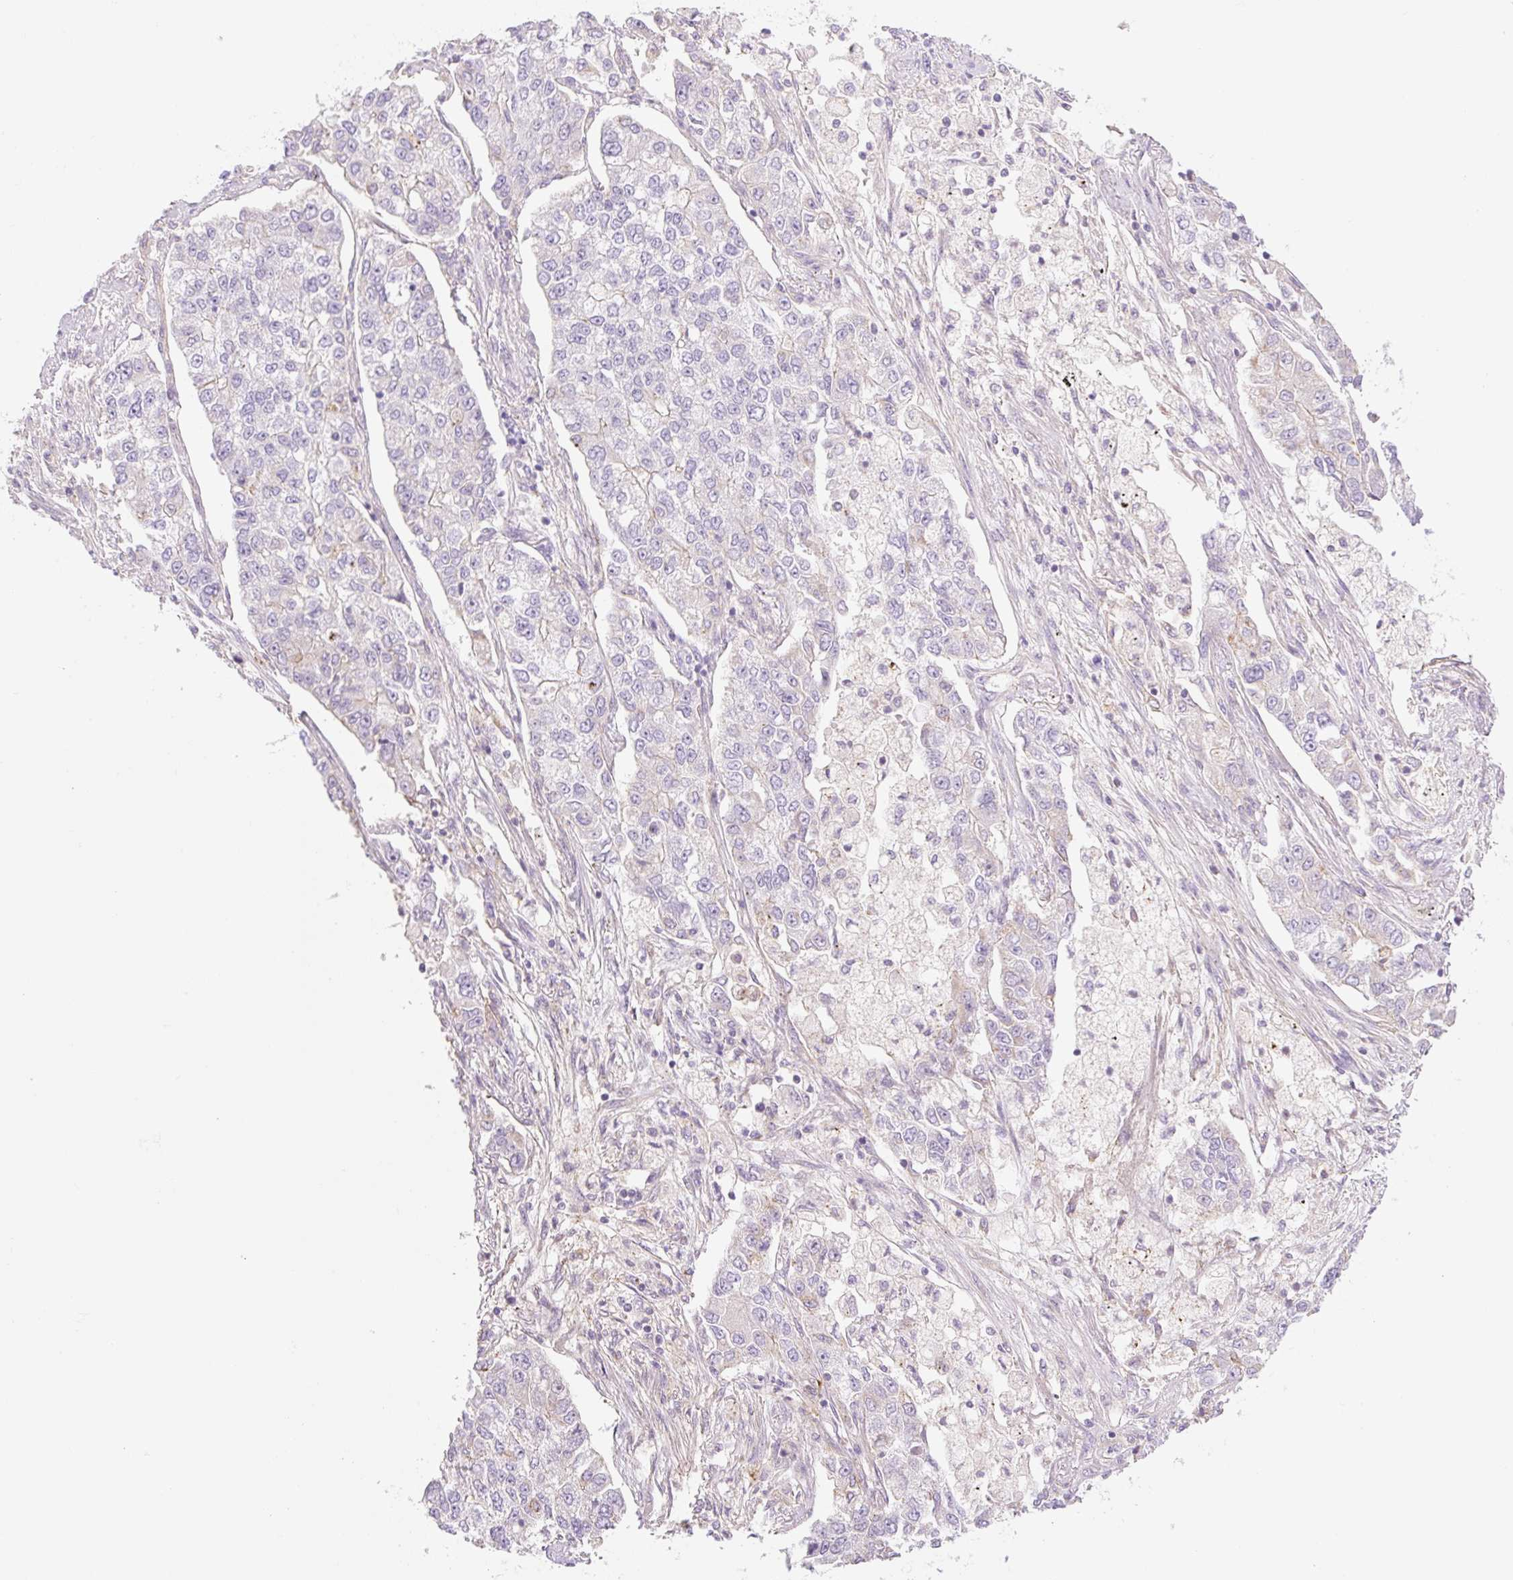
{"staining": {"intensity": "negative", "quantity": "none", "location": "none"}, "tissue": "lung cancer", "cell_type": "Tumor cells", "image_type": "cancer", "snomed": [{"axis": "morphology", "description": "Adenocarcinoma, NOS"}, {"axis": "topography", "description": "Lung"}], "caption": "This is a image of immunohistochemistry (IHC) staining of adenocarcinoma (lung), which shows no positivity in tumor cells.", "gene": "NLRP5", "patient": {"sex": "male", "age": 49}}